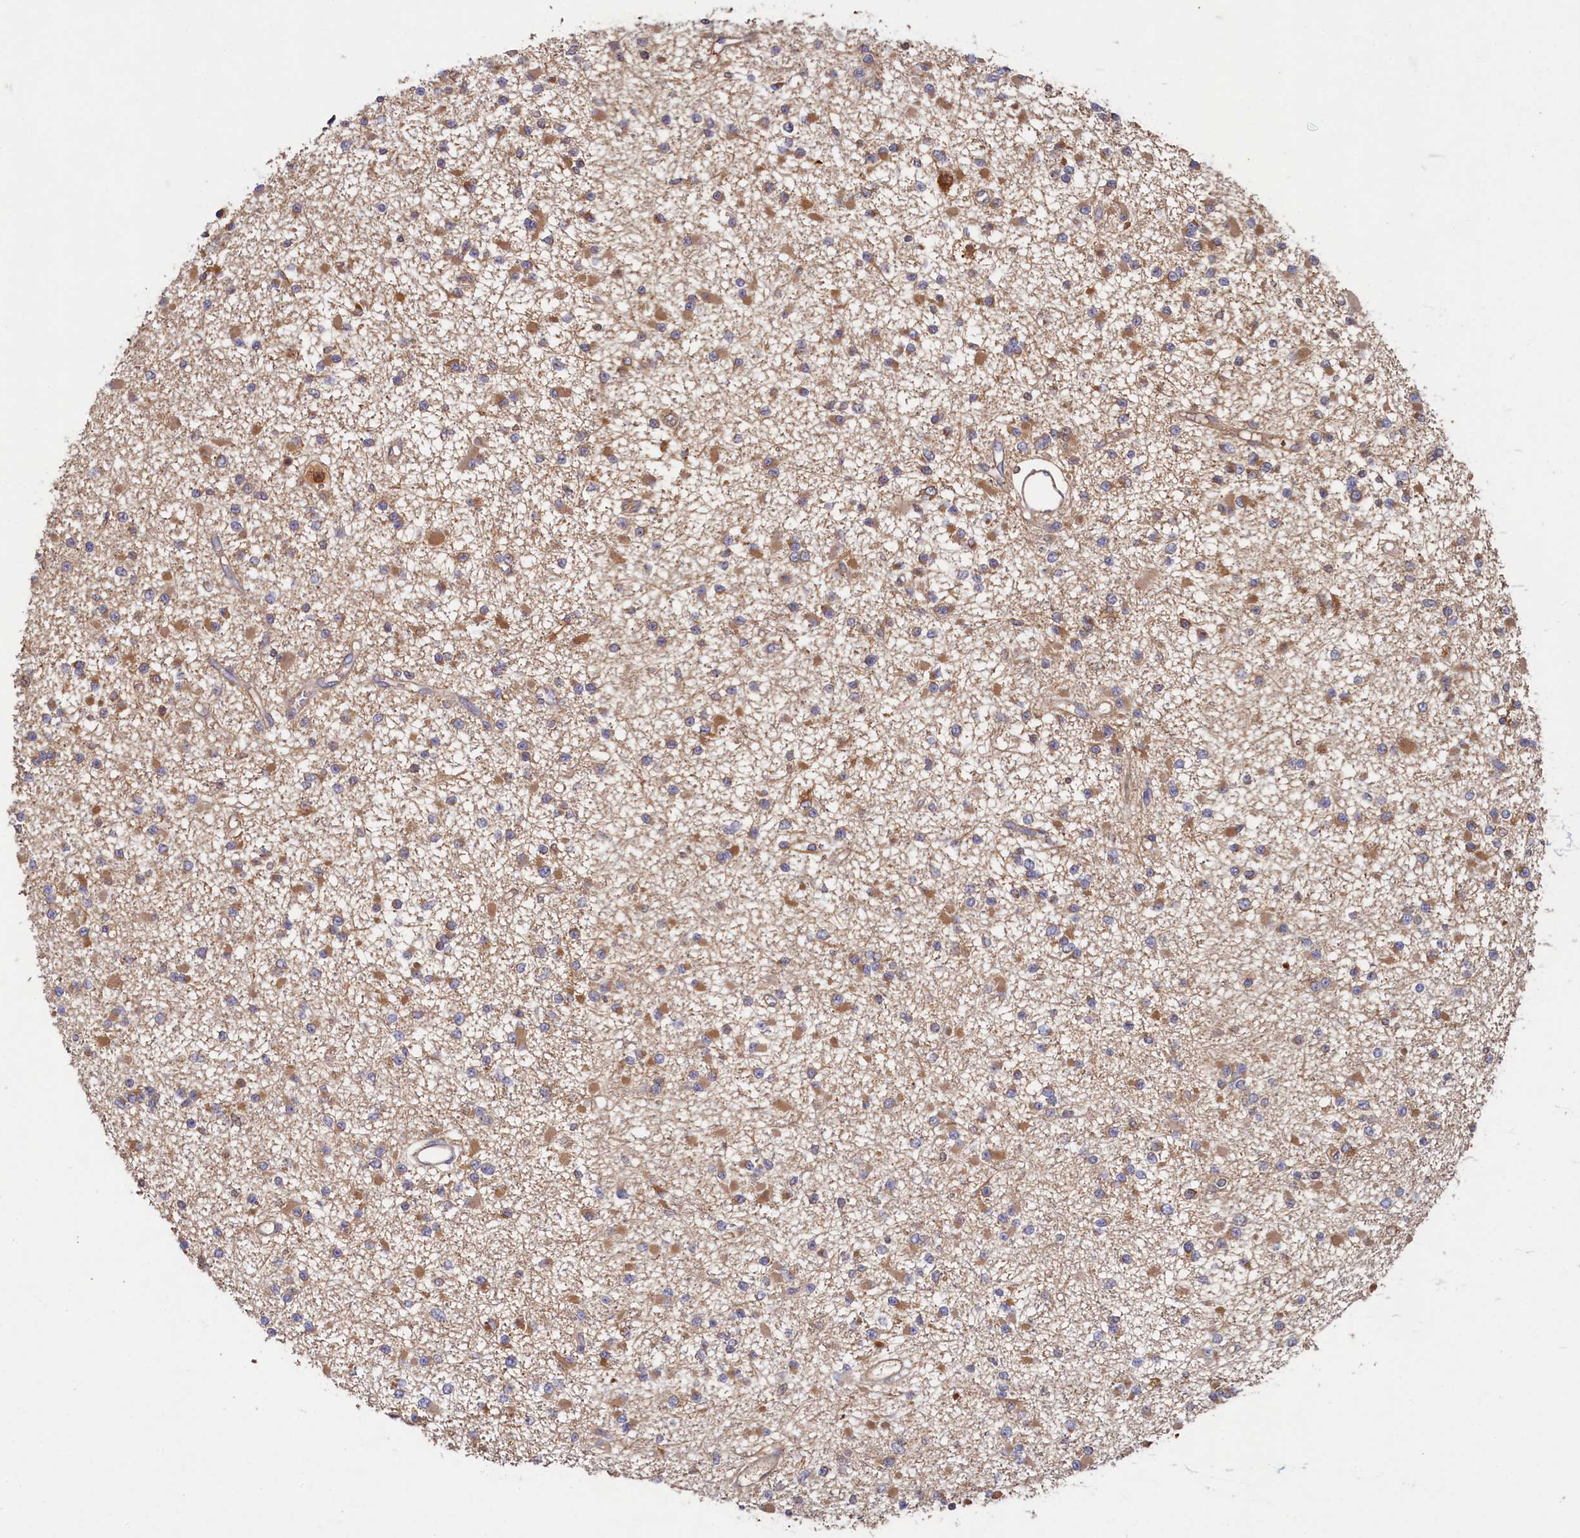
{"staining": {"intensity": "moderate", "quantity": ">75%", "location": "cytoplasmic/membranous"}, "tissue": "glioma", "cell_type": "Tumor cells", "image_type": "cancer", "snomed": [{"axis": "morphology", "description": "Glioma, malignant, Low grade"}, {"axis": "topography", "description": "Brain"}], "caption": "A brown stain highlights moderate cytoplasmic/membranous positivity of a protein in human glioma tumor cells.", "gene": "TIMM8B", "patient": {"sex": "female", "age": 22}}